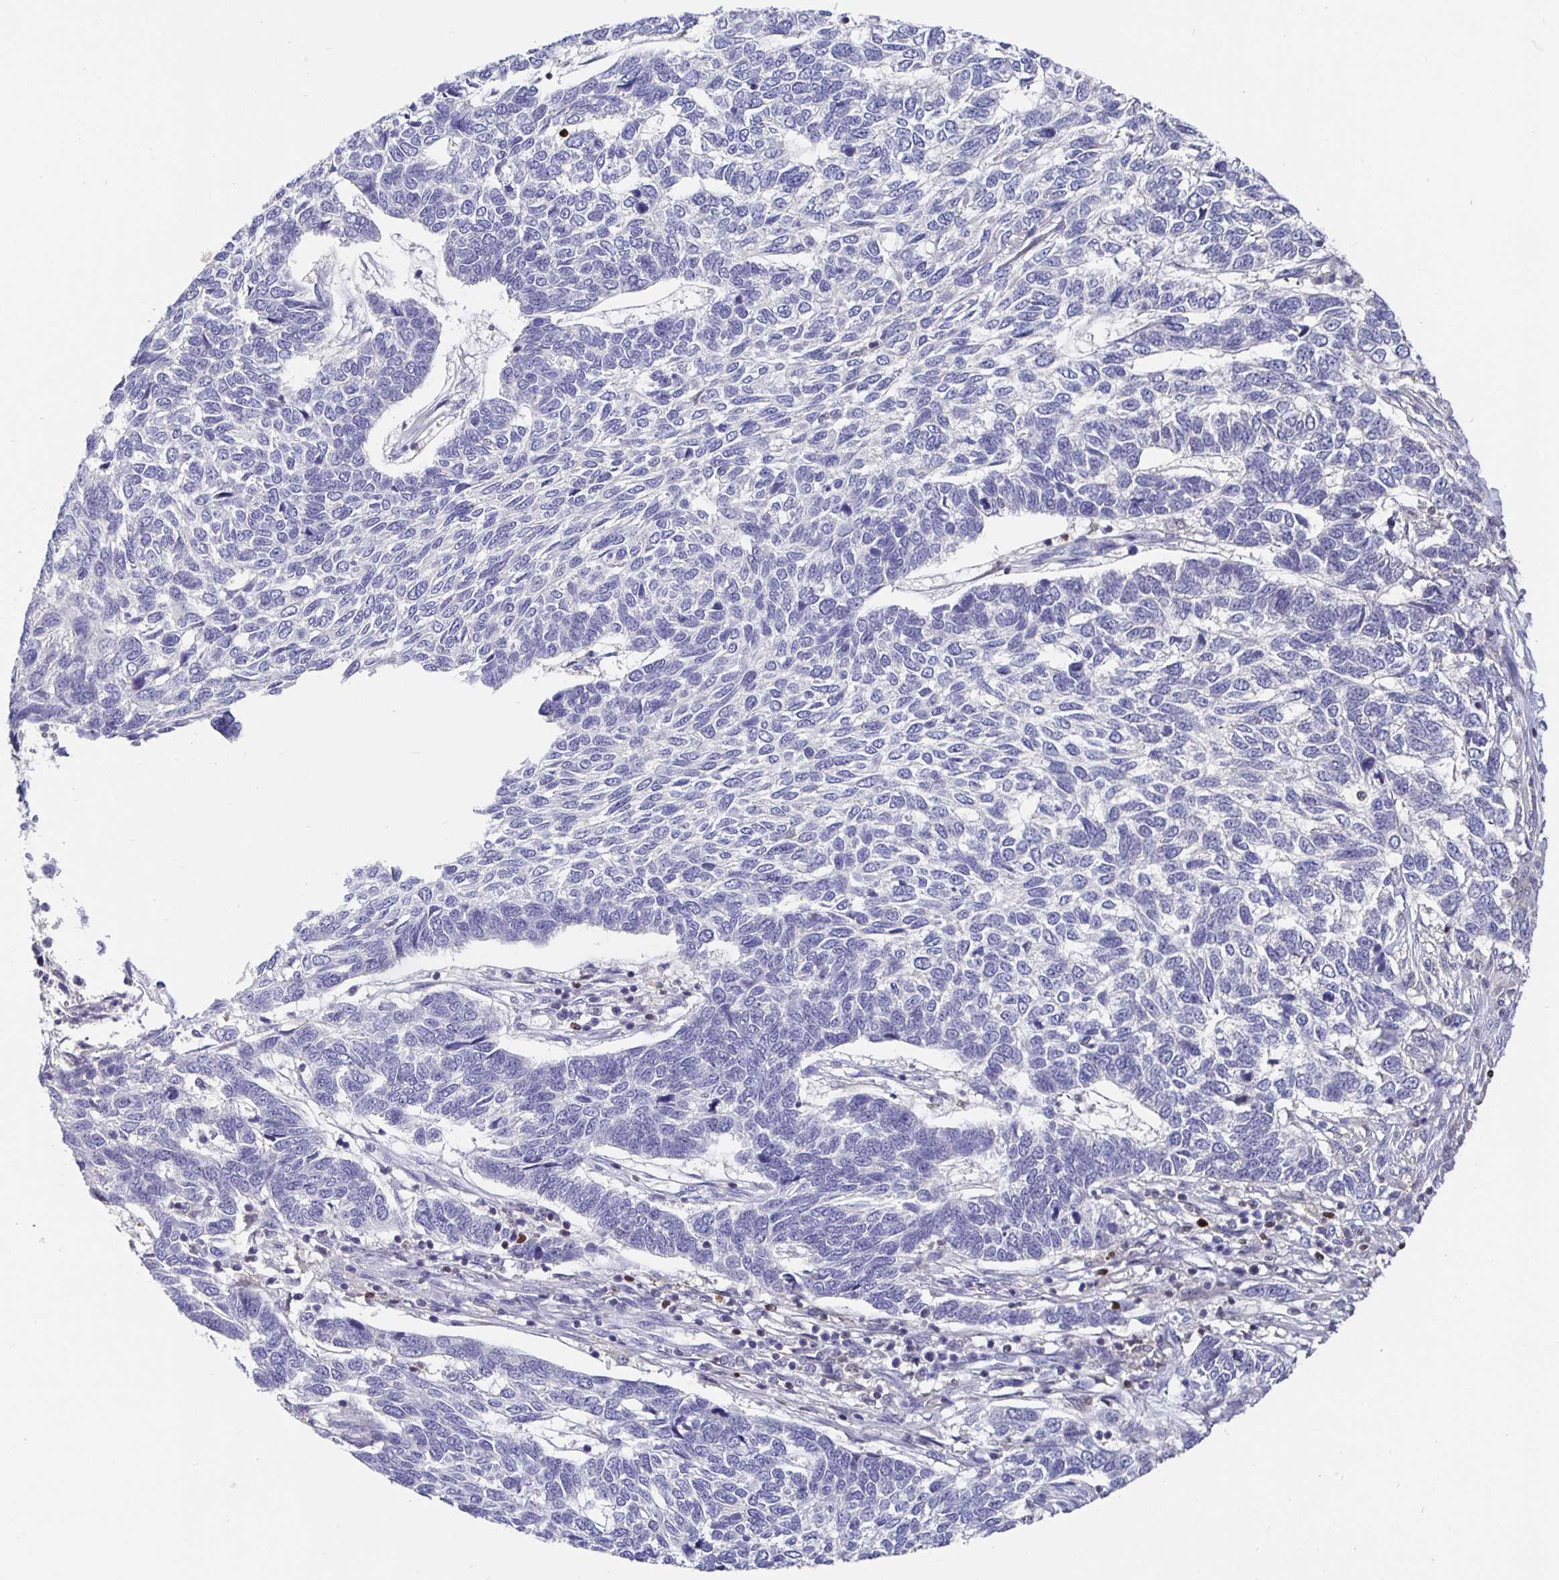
{"staining": {"intensity": "negative", "quantity": "none", "location": "none"}, "tissue": "skin cancer", "cell_type": "Tumor cells", "image_type": "cancer", "snomed": [{"axis": "morphology", "description": "Basal cell carcinoma"}, {"axis": "topography", "description": "Skin"}], "caption": "Protein analysis of skin basal cell carcinoma displays no significant positivity in tumor cells.", "gene": "SATB1", "patient": {"sex": "female", "age": 65}}